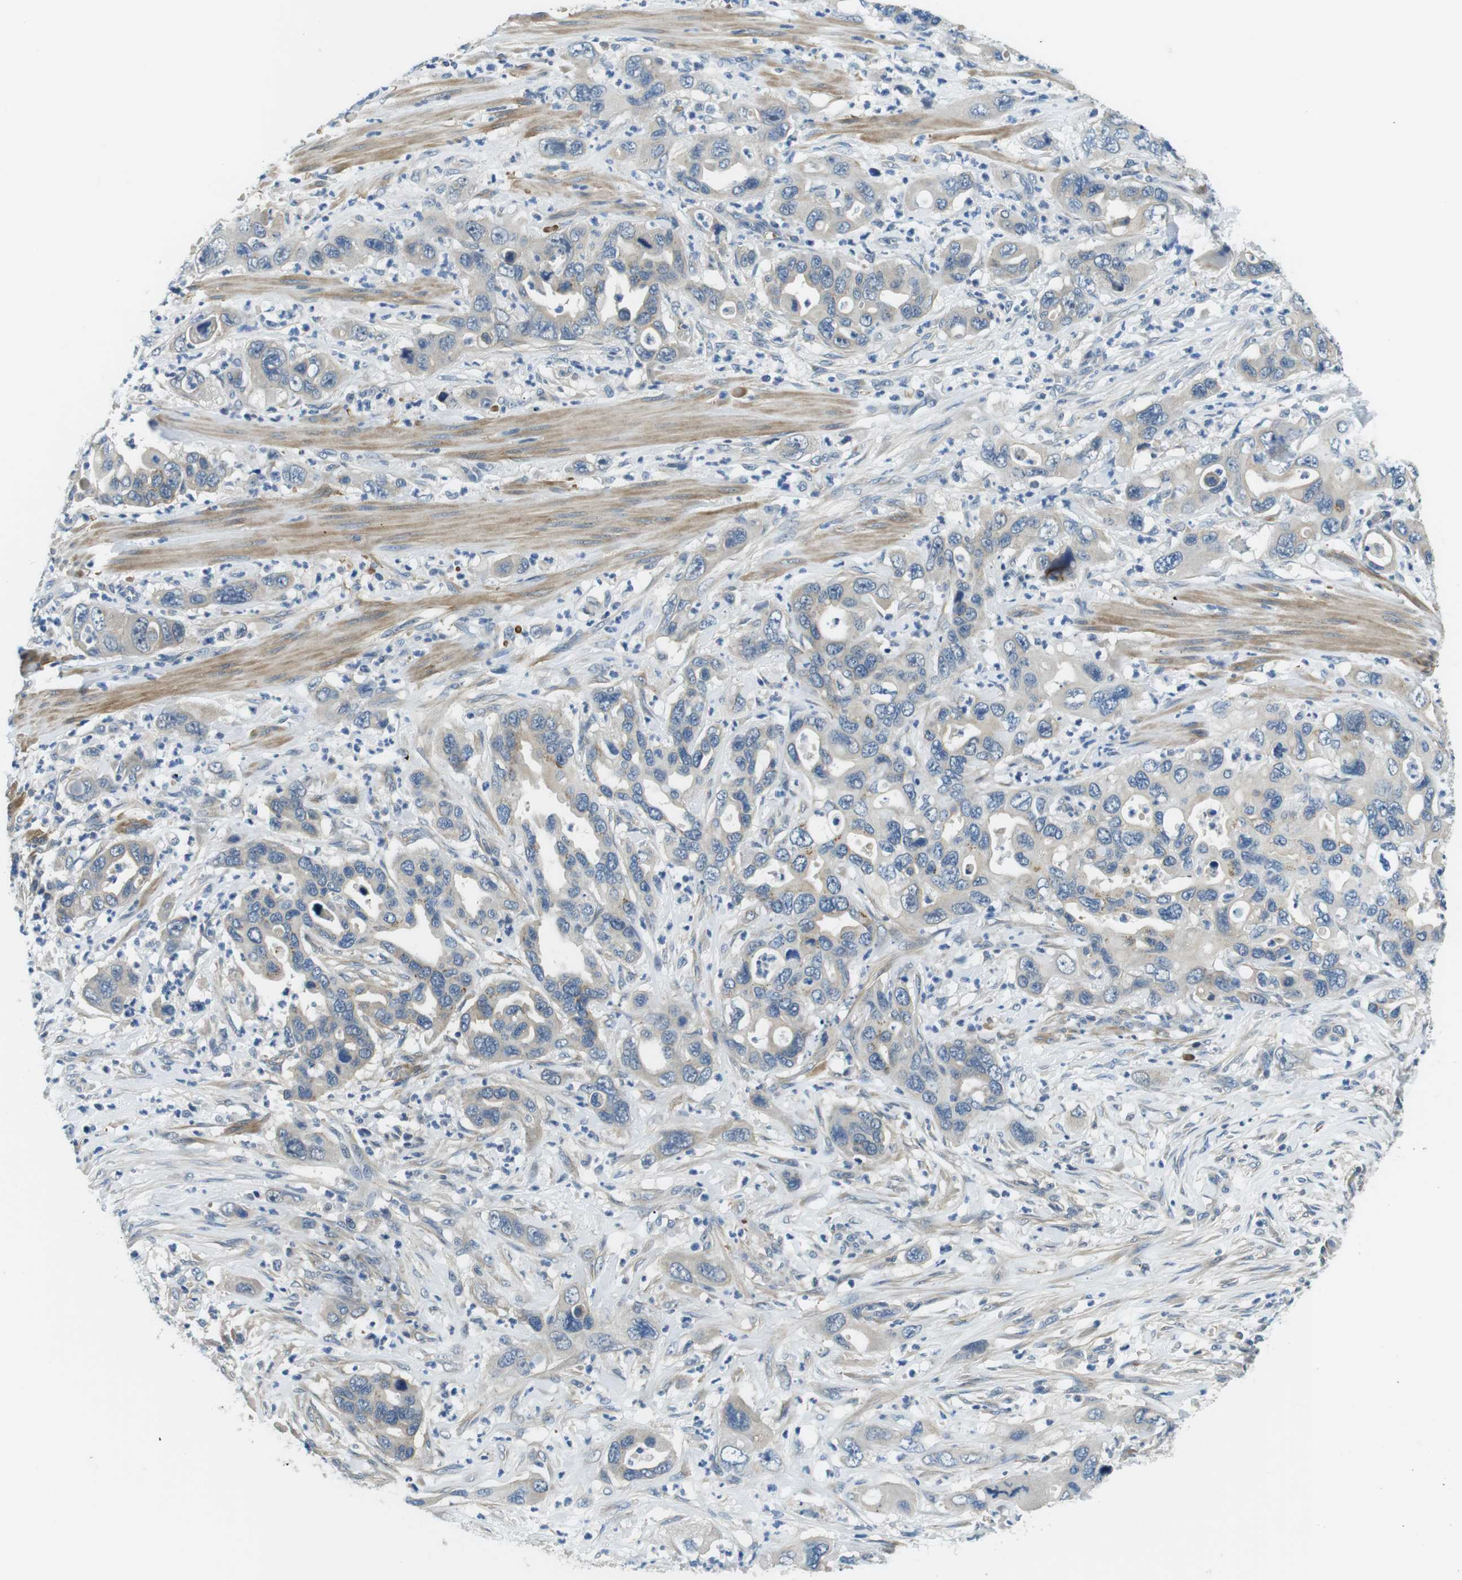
{"staining": {"intensity": "negative", "quantity": "none", "location": "none"}, "tissue": "pancreatic cancer", "cell_type": "Tumor cells", "image_type": "cancer", "snomed": [{"axis": "morphology", "description": "Adenocarcinoma, NOS"}, {"axis": "topography", "description": "Pancreas"}], "caption": "Tumor cells show no significant protein positivity in pancreatic cancer. (DAB immunohistochemistry visualized using brightfield microscopy, high magnification).", "gene": "WSCD1", "patient": {"sex": "female", "age": 71}}